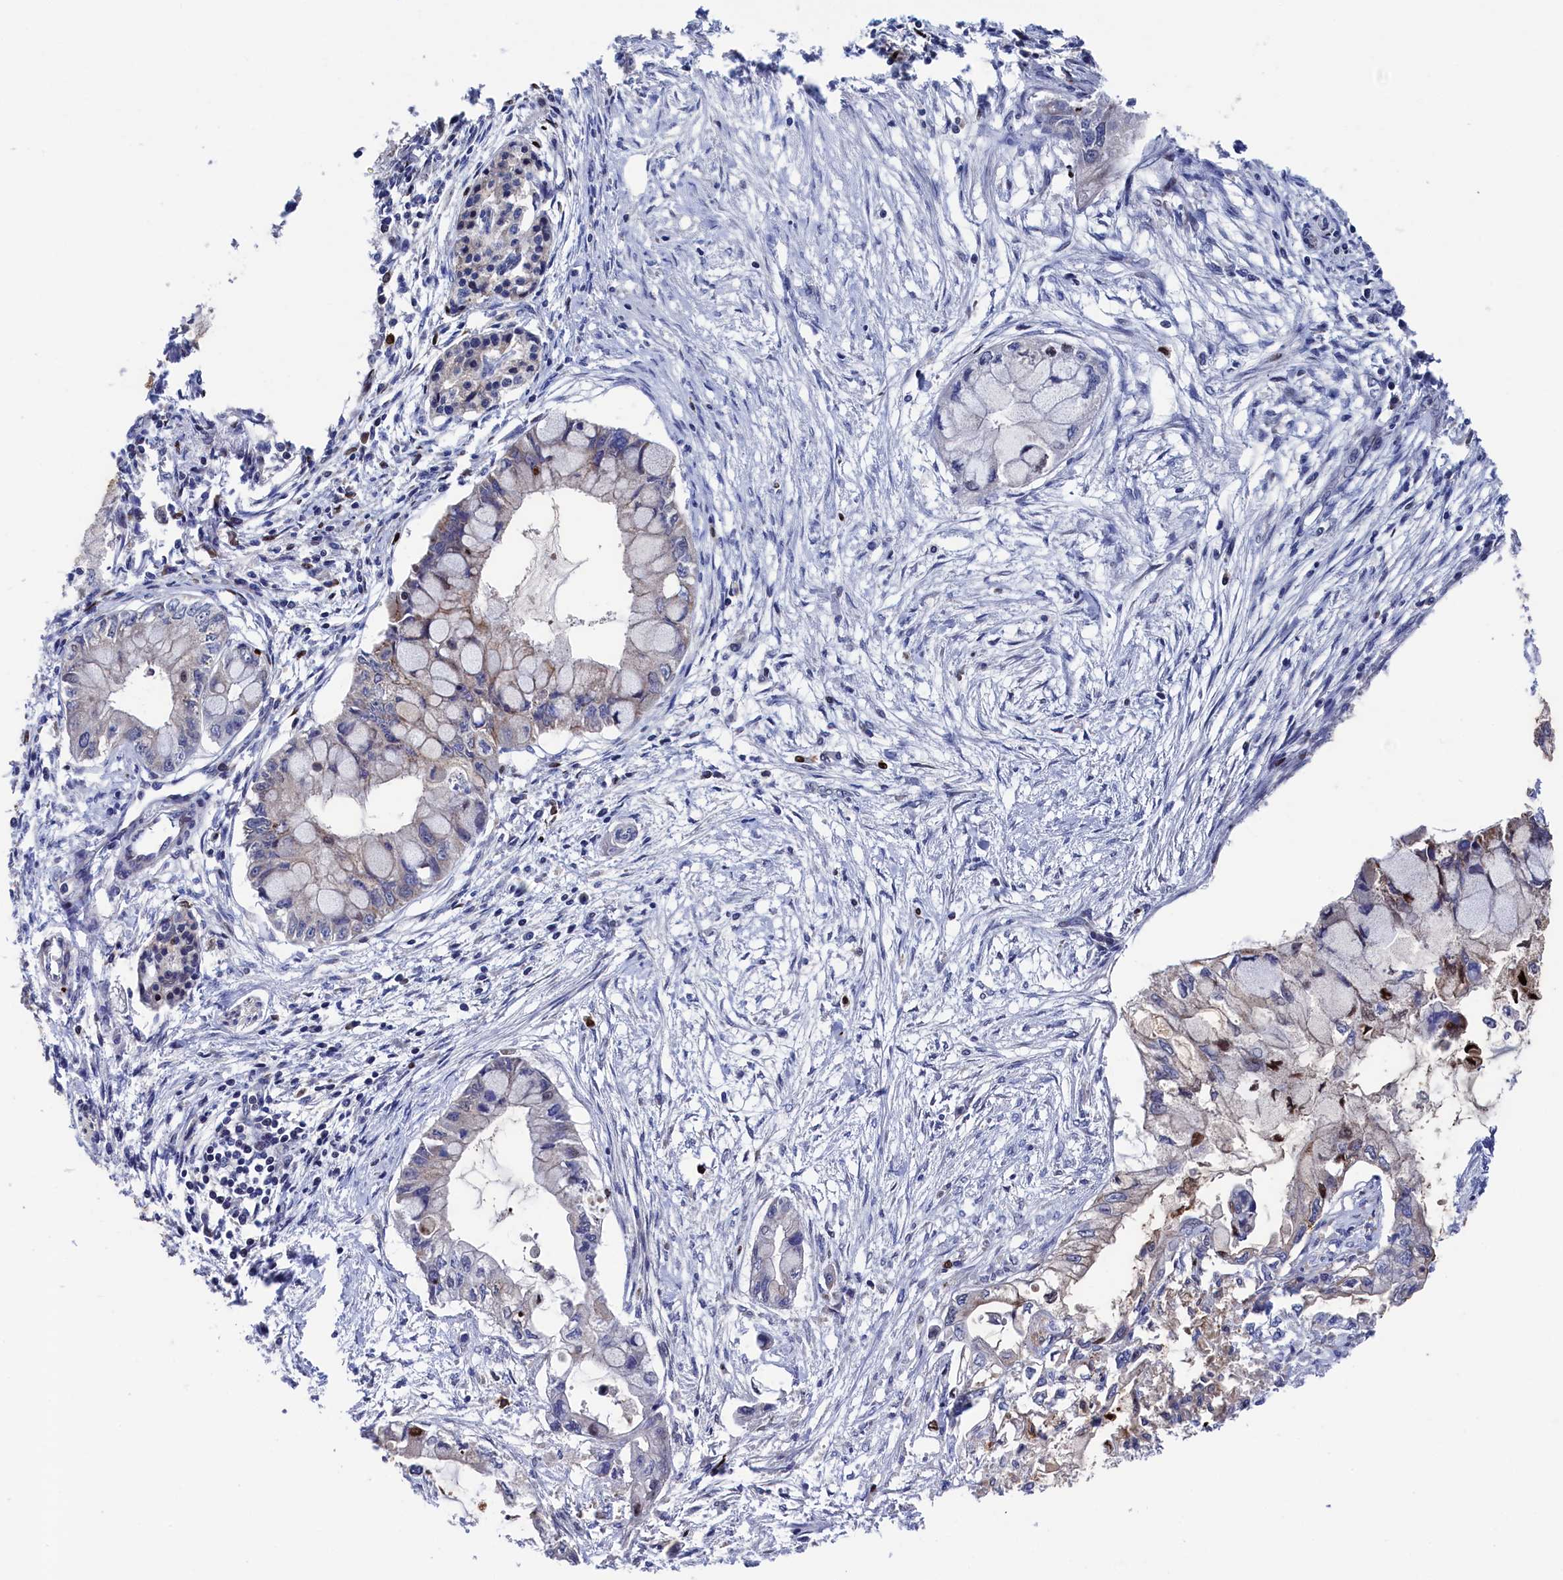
{"staining": {"intensity": "moderate", "quantity": "<25%", "location": "cytoplasmic/membranous"}, "tissue": "pancreatic cancer", "cell_type": "Tumor cells", "image_type": "cancer", "snomed": [{"axis": "morphology", "description": "Adenocarcinoma, NOS"}, {"axis": "topography", "description": "Pancreas"}], "caption": "Immunohistochemical staining of human adenocarcinoma (pancreatic) demonstrates moderate cytoplasmic/membranous protein expression in about <25% of tumor cells.", "gene": "ZNF891", "patient": {"sex": "male", "age": 48}}